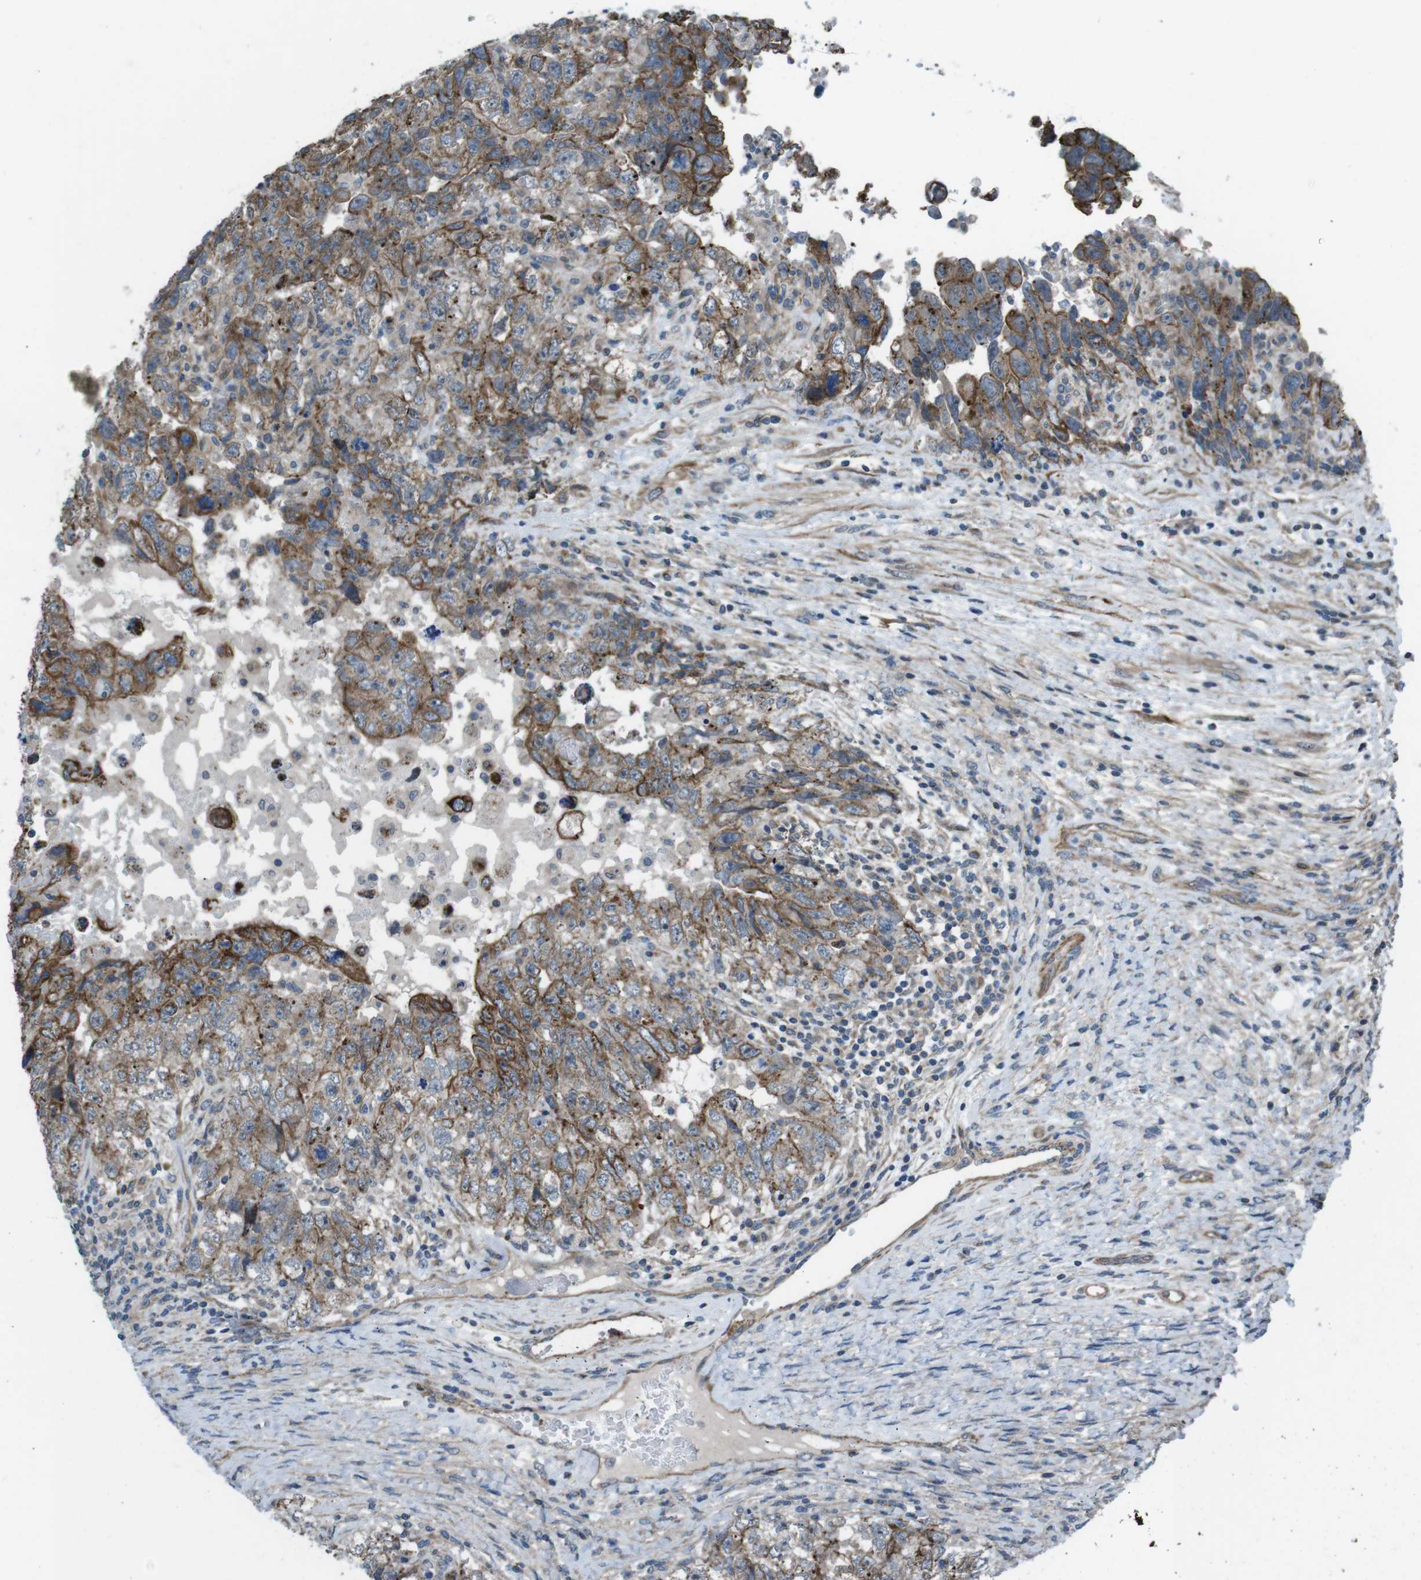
{"staining": {"intensity": "moderate", "quantity": ">75%", "location": "cytoplasmic/membranous"}, "tissue": "testis cancer", "cell_type": "Tumor cells", "image_type": "cancer", "snomed": [{"axis": "morphology", "description": "Carcinoma, Embryonal, NOS"}, {"axis": "topography", "description": "Testis"}], "caption": "An image showing moderate cytoplasmic/membranous expression in about >75% of tumor cells in testis cancer, as visualized by brown immunohistochemical staining.", "gene": "FAM174B", "patient": {"sex": "male", "age": 36}}